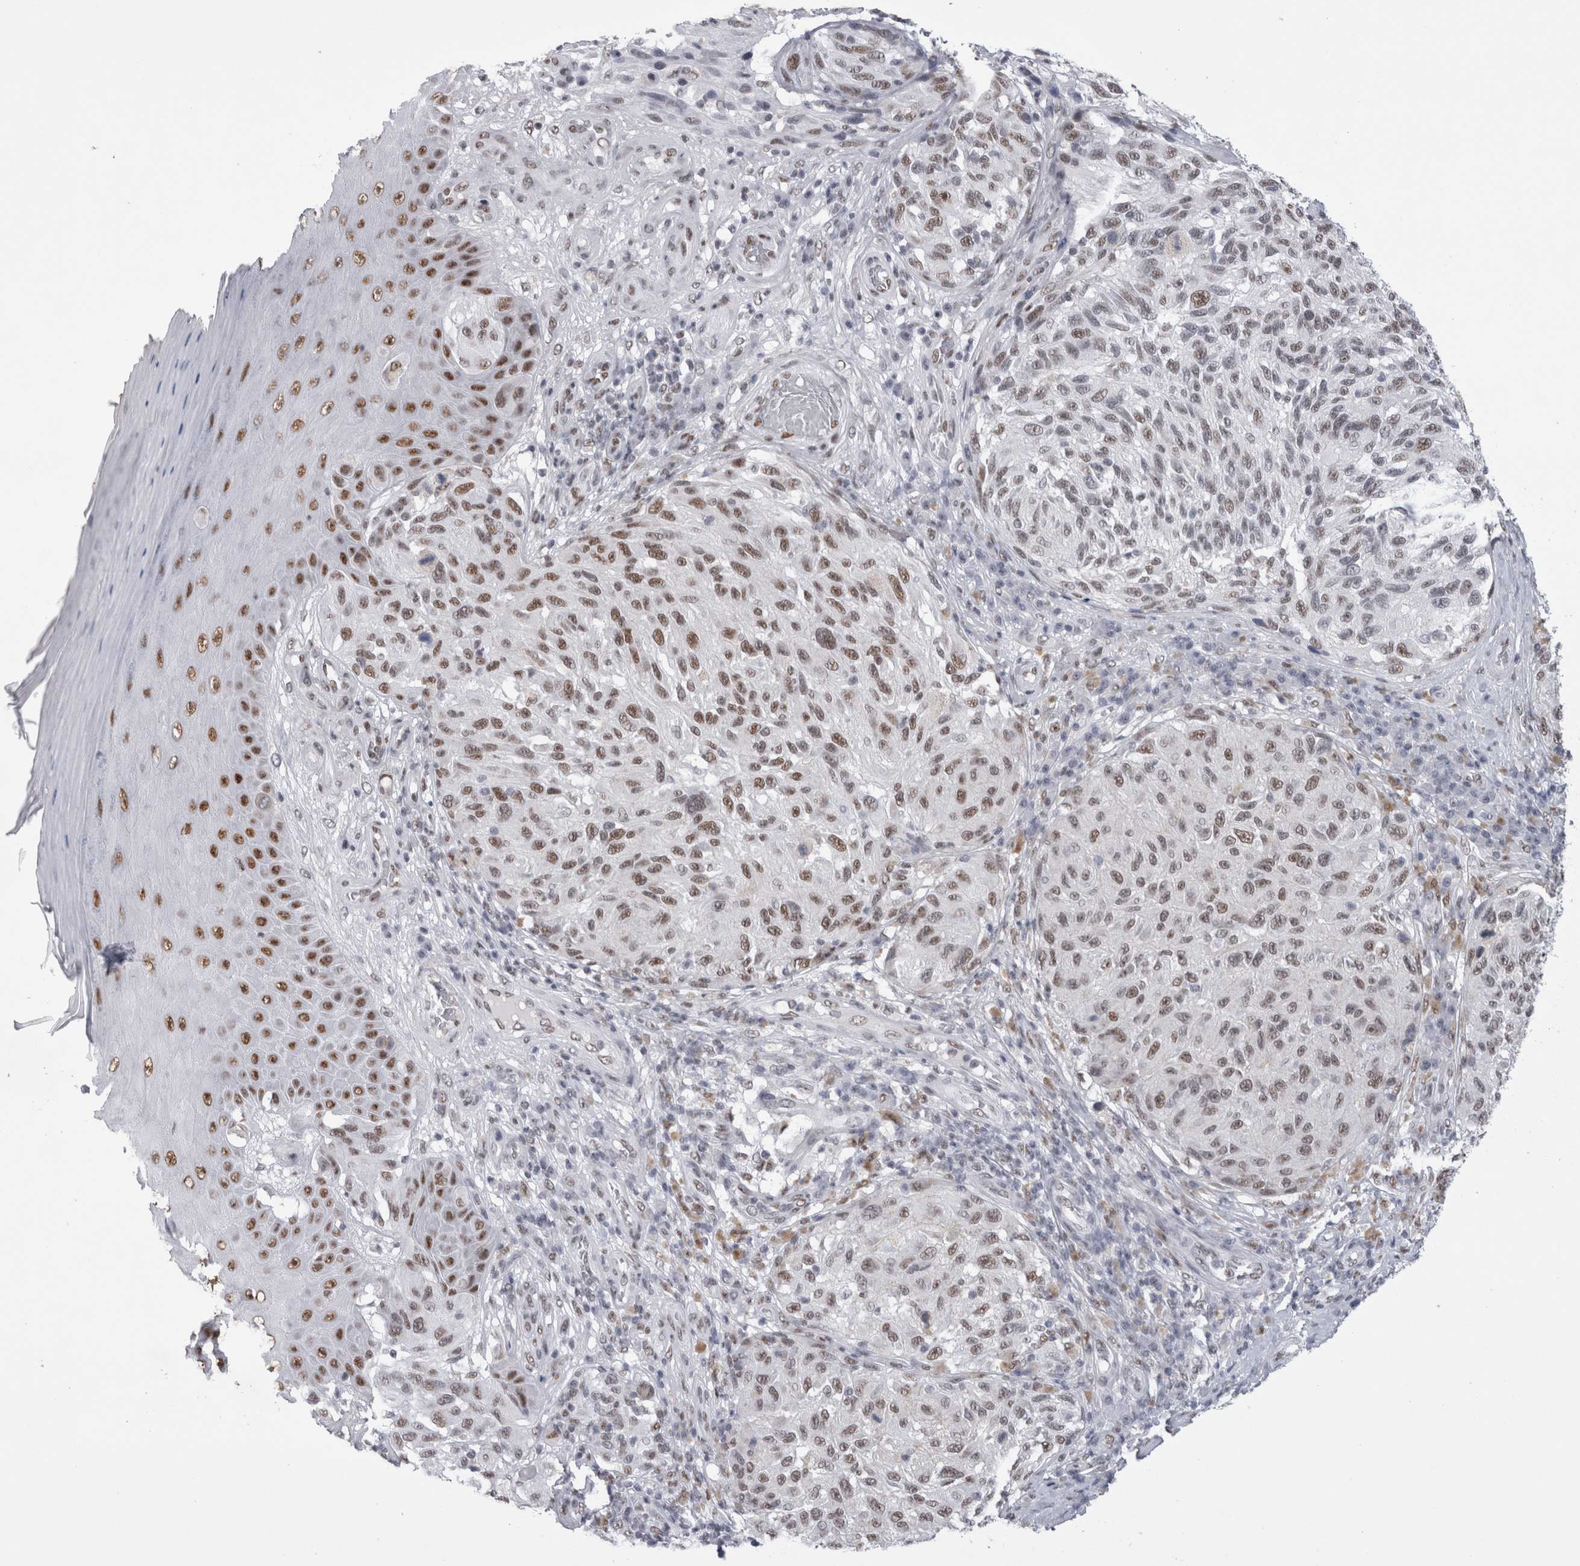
{"staining": {"intensity": "moderate", "quantity": "25%-75%", "location": "nuclear"}, "tissue": "melanoma", "cell_type": "Tumor cells", "image_type": "cancer", "snomed": [{"axis": "morphology", "description": "Malignant melanoma, NOS"}, {"axis": "topography", "description": "Skin"}], "caption": "Moderate nuclear positivity is present in about 25%-75% of tumor cells in malignant melanoma. Ihc stains the protein of interest in brown and the nuclei are stained blue.", "gene": "API5", "patient": {"sex": "female", "age": 73}}